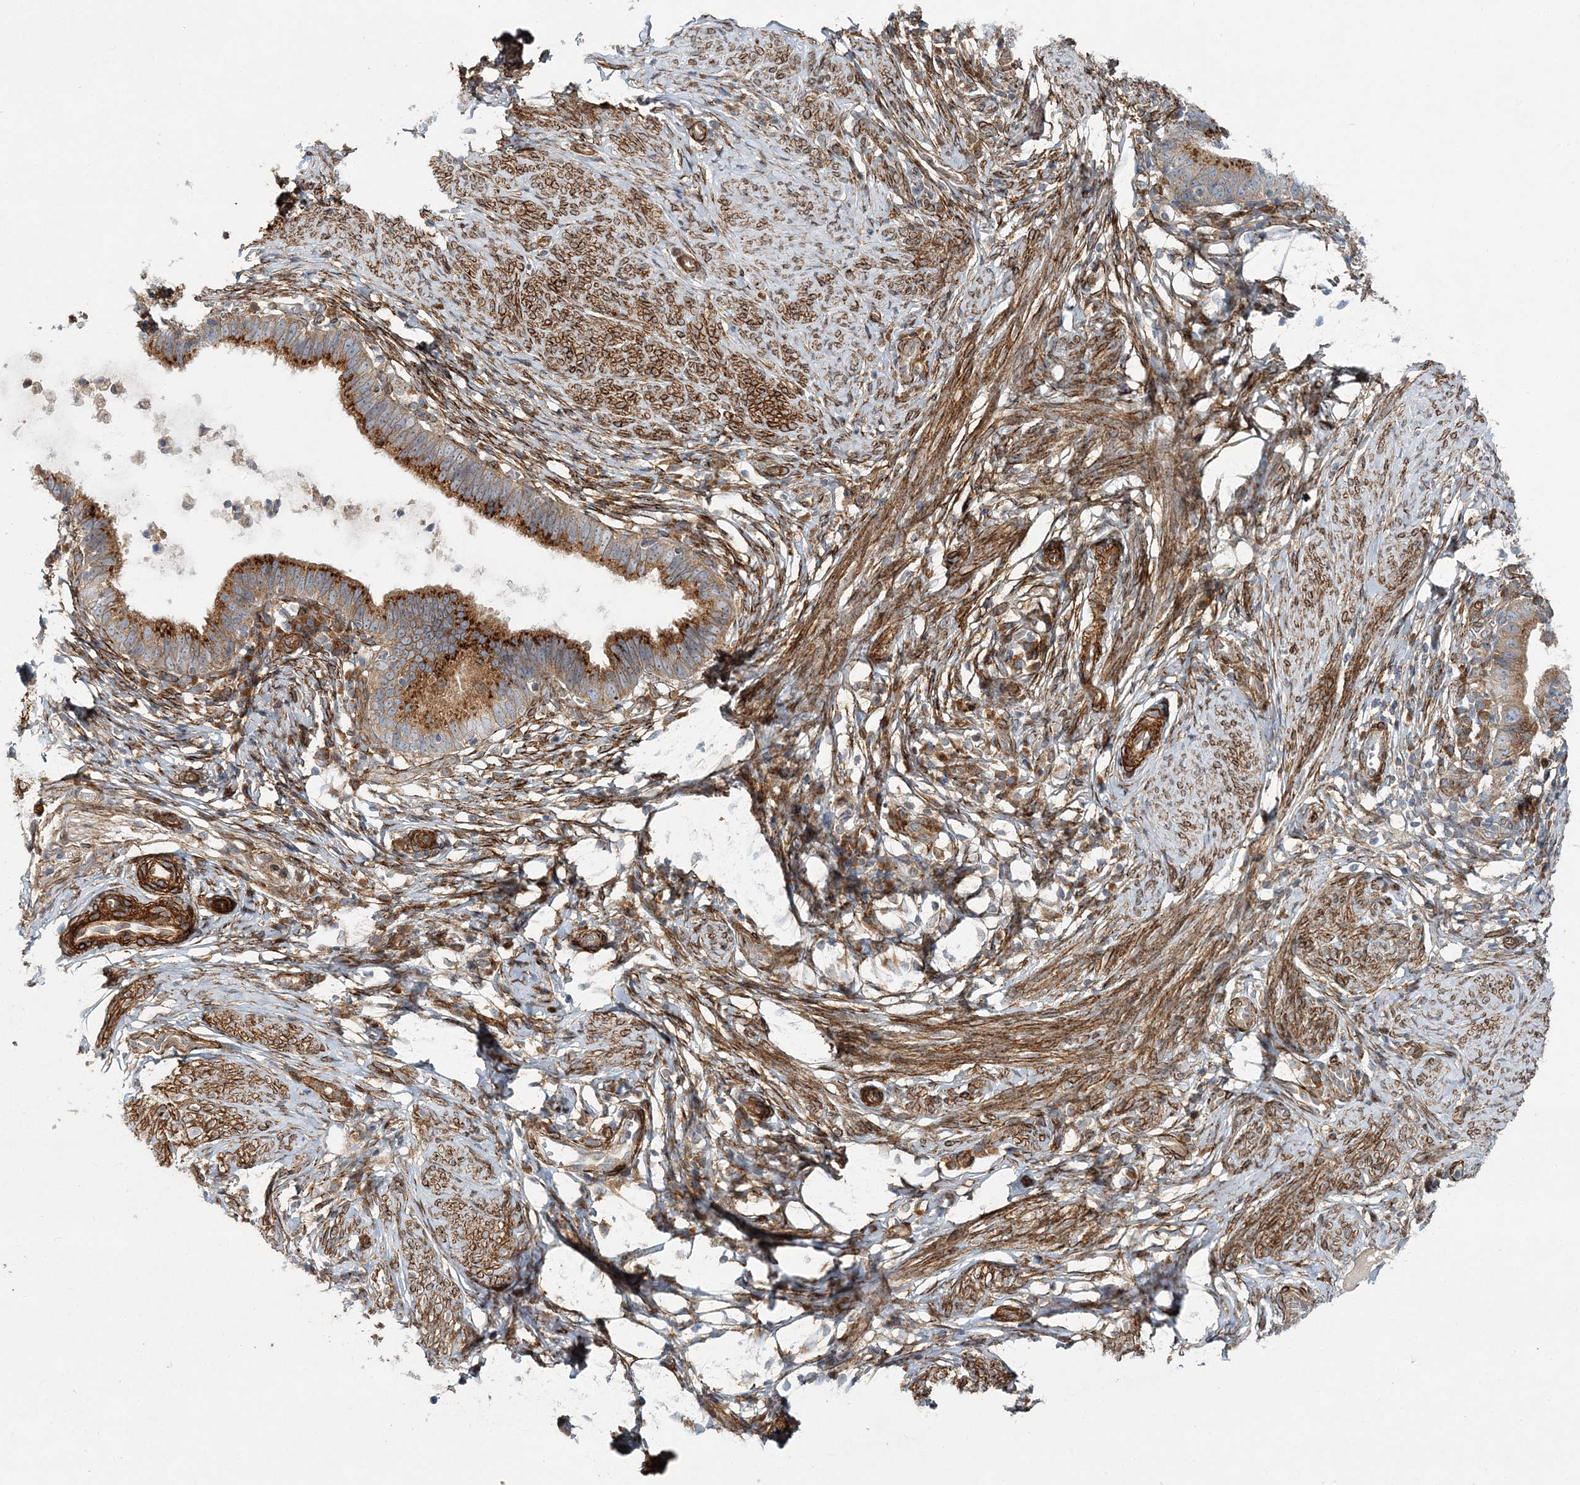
{"staining": {"intensity": "strong", "quantity": ">75%", "location": "cytoplasmic/membranous"}, "tissue": "cervical cancer", "cell_type": "Tumor cells", "image_type": "cancer", "snomed": [{"axis": "morphology", "description": "Adenocarcinoma, NOS"}, {"axis": "topography", "description": "Cervix"}], "caption": "IHC (DAB) staining of cervical cancer (adenocarcinoma) exhibits strong cytoplasmic/membranous protein staining in approximately >75% of tumor cells.", "gene": "NBAS", "patient": {"sex": "female", "age": 36}}